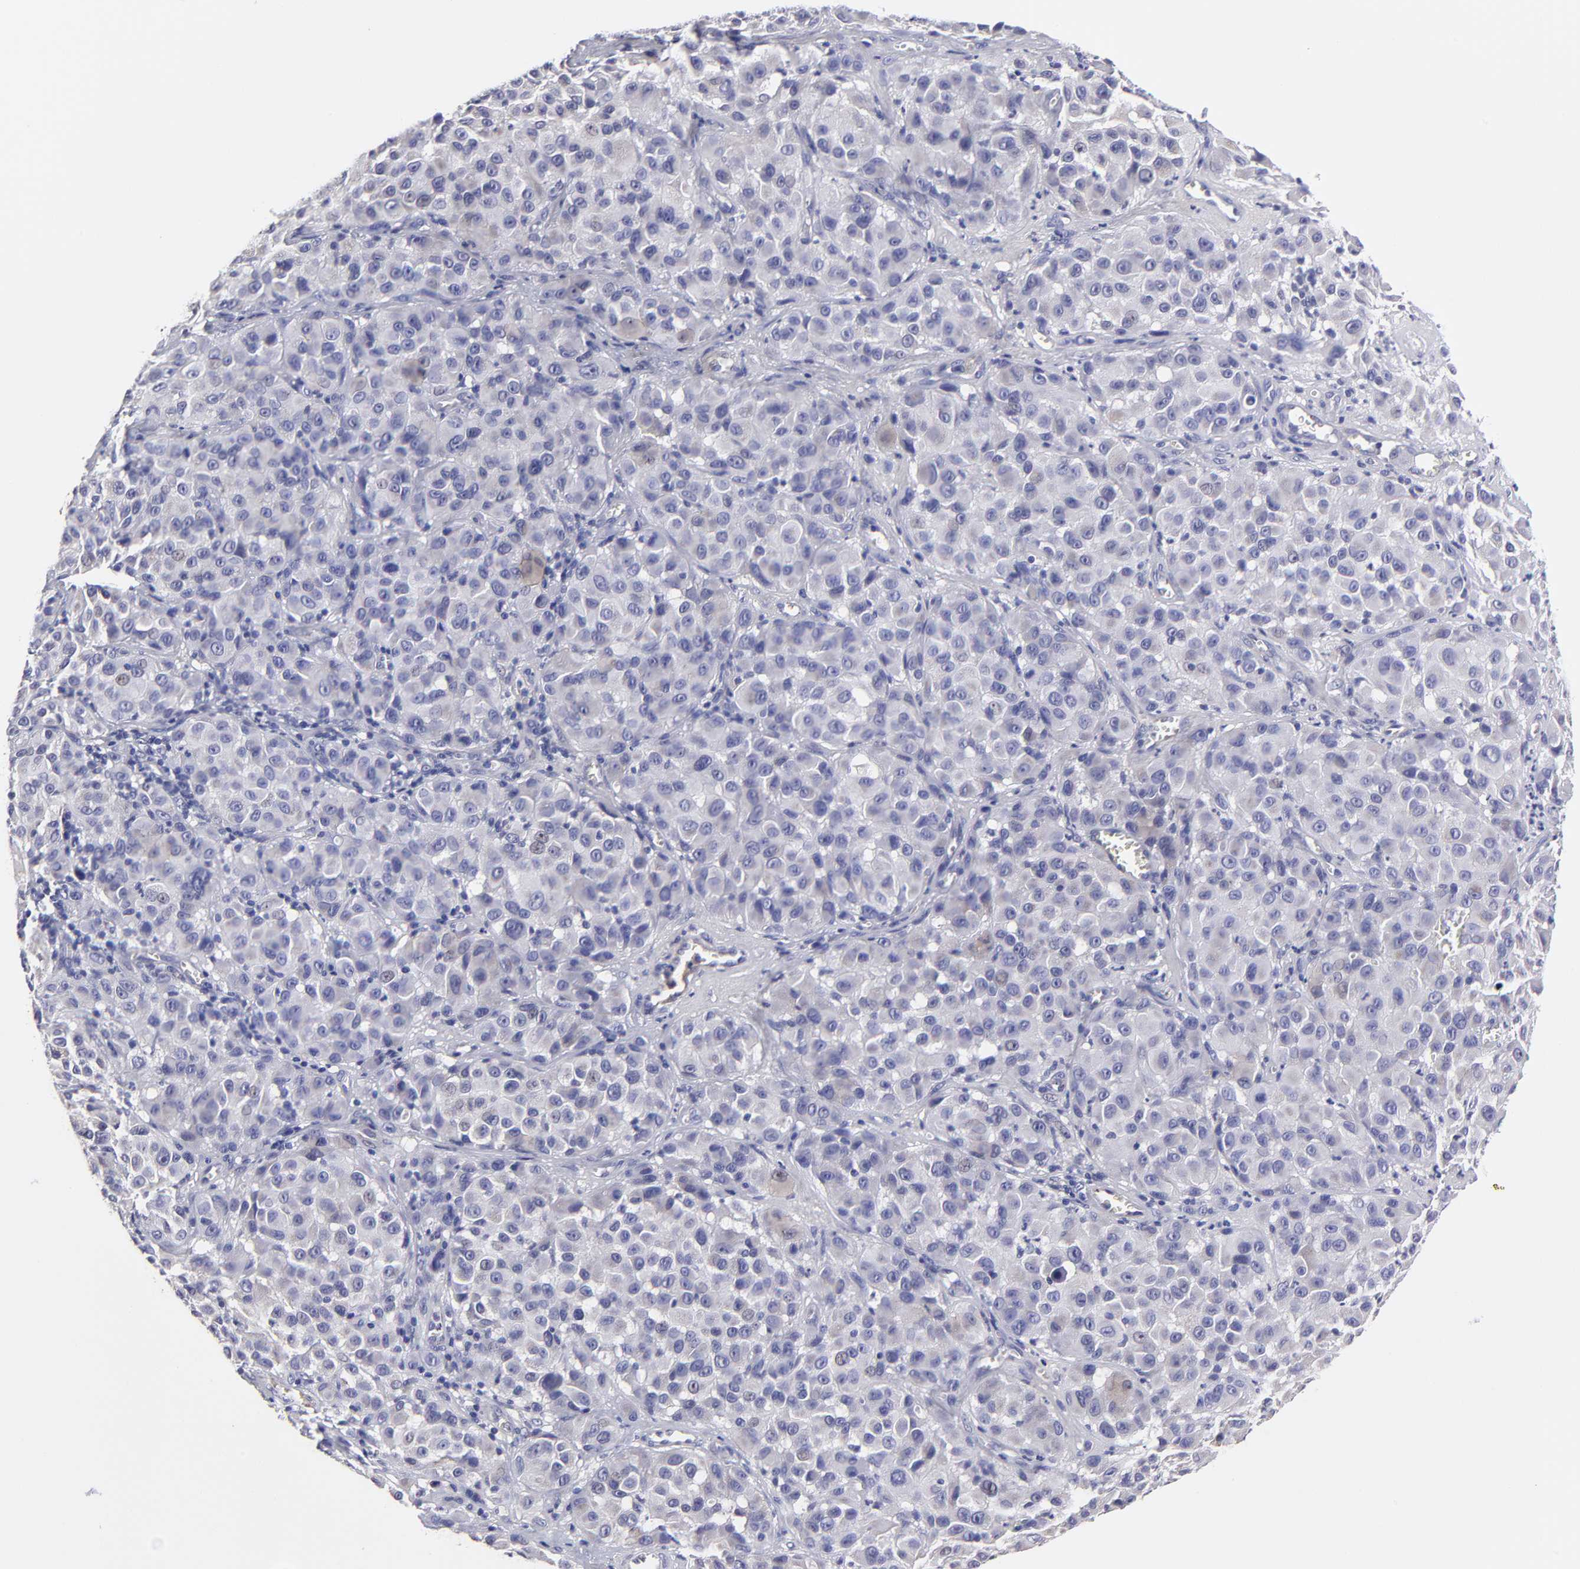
{"staining": {"intensity": "negative", "quantity": "none", "location": "none"}, "tissue": "melanoma", "cell_type": "Tumor cells", "image_type": "cancer", "snomed": [{"axis": "morphology", "description": "Malignant melanoma, NOS"}, {"axis": "topography", "description": "Skin"}], "caption": "A photomicrograph of human melanoma is negative for staining in tumor cells.", "gene": "BTG2", "patient": {"sex": "female", "age": 21}}